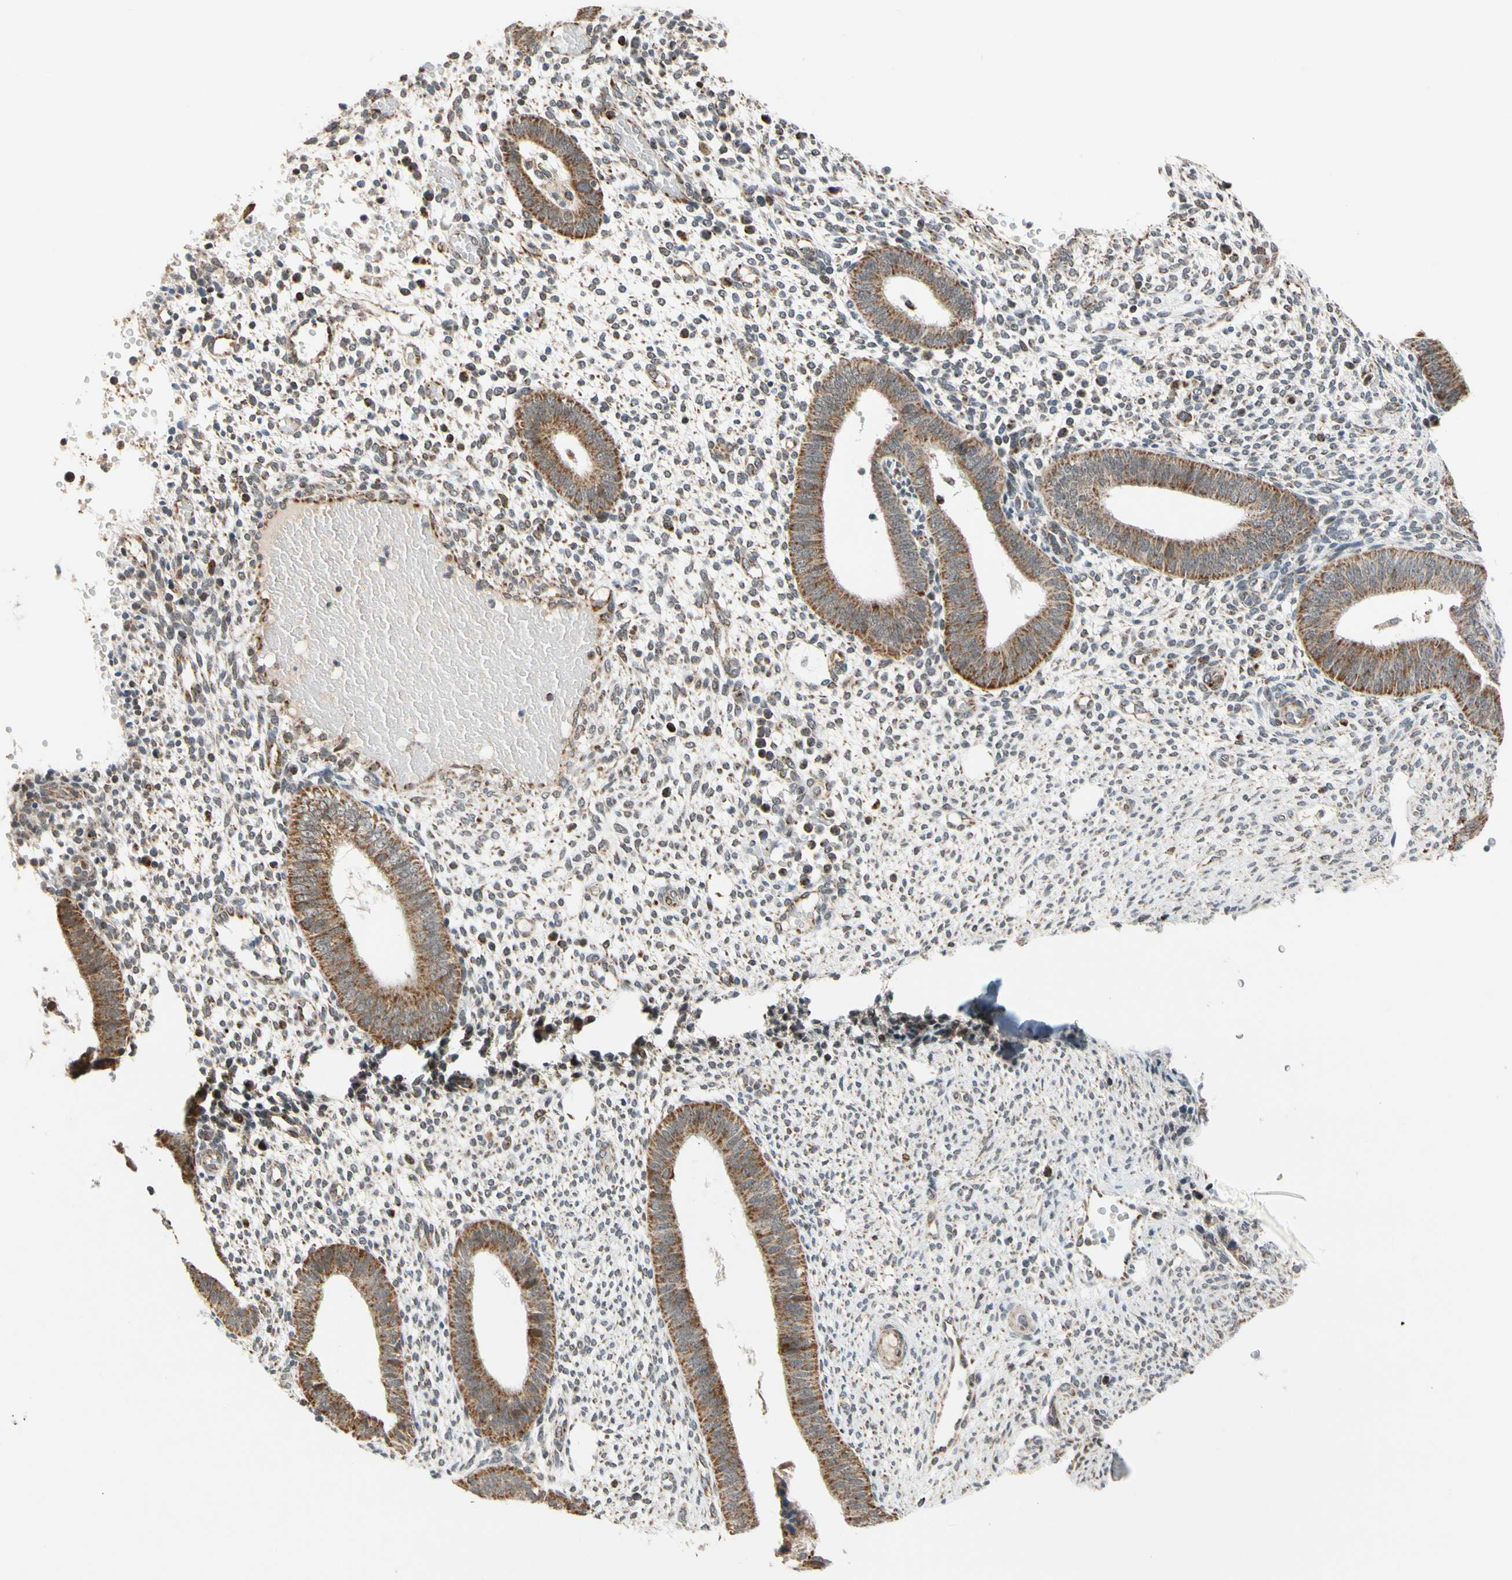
{"staining": {"intensity": "moderate", "quantity": "<25%", "location": "cytoplasmic/membranous"}, "tissue": "endometrium", "cell_type": "Cells in endometrial stroma", "image_type": "normal", "snomed": [{"axis": "morphology", "description": "Normal tissue, NOS"}, {"axis": "topography", "description": "Endometrium"}], "caption": "Endometrium stained with immunohistochemistry demonstrates moderate cytoplasmic/membranous expression in about <25% of cells in endometrial stroma. Nuclei are stained in blue.", "gene": "KHDC4", "patient": {"sex": "female", "age": 35}}